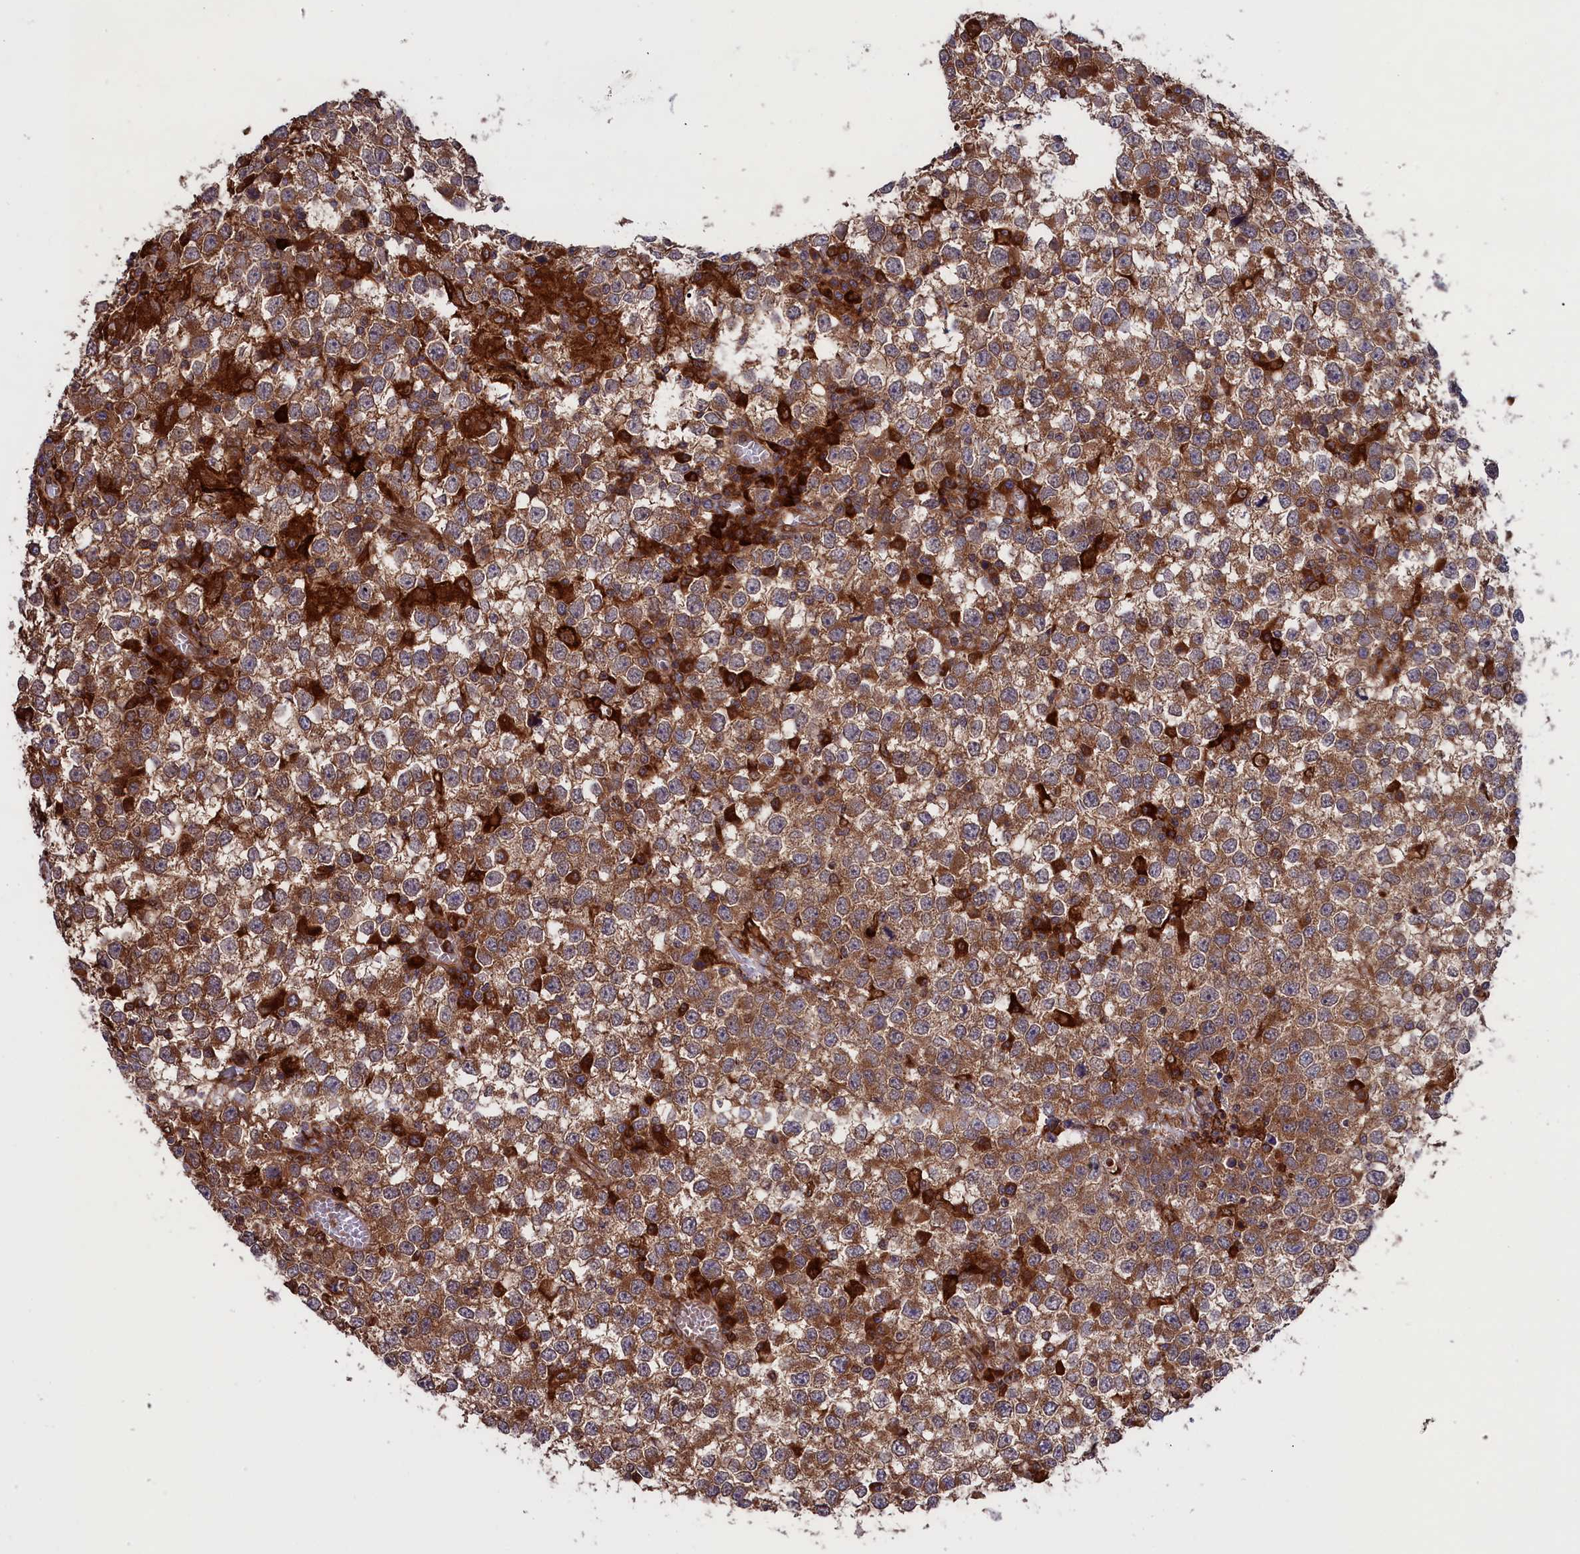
{"staining": {"intensity": "moderate", "quantity": ">75%", "location": "cytoplasmic/membranous"}, "tissue": "testis cancer", "cell_type": "Tumor cells", "image_type": "cancer", "snomed": [{"axis": "morphology", "description": "Seminoma, NOS"}, {"axis": "topography", "description": "Testis"}], "caption": "Immunohistochemistry staining of testis seminoma, which demonstrates medium levels of moderate cytoplasmic/membranous staining in approximately >75% of tumor cells indicating moderate cytoplasmic/membranous protein staining. The staining was performed using DAB (3,3'-diaminobenzidine) (brown) for protein detection and nuclei were counterstained in hematoxylin (blue).", "gene": "PLA2G4C", "patient": {"sex": "male", "age": 65}}